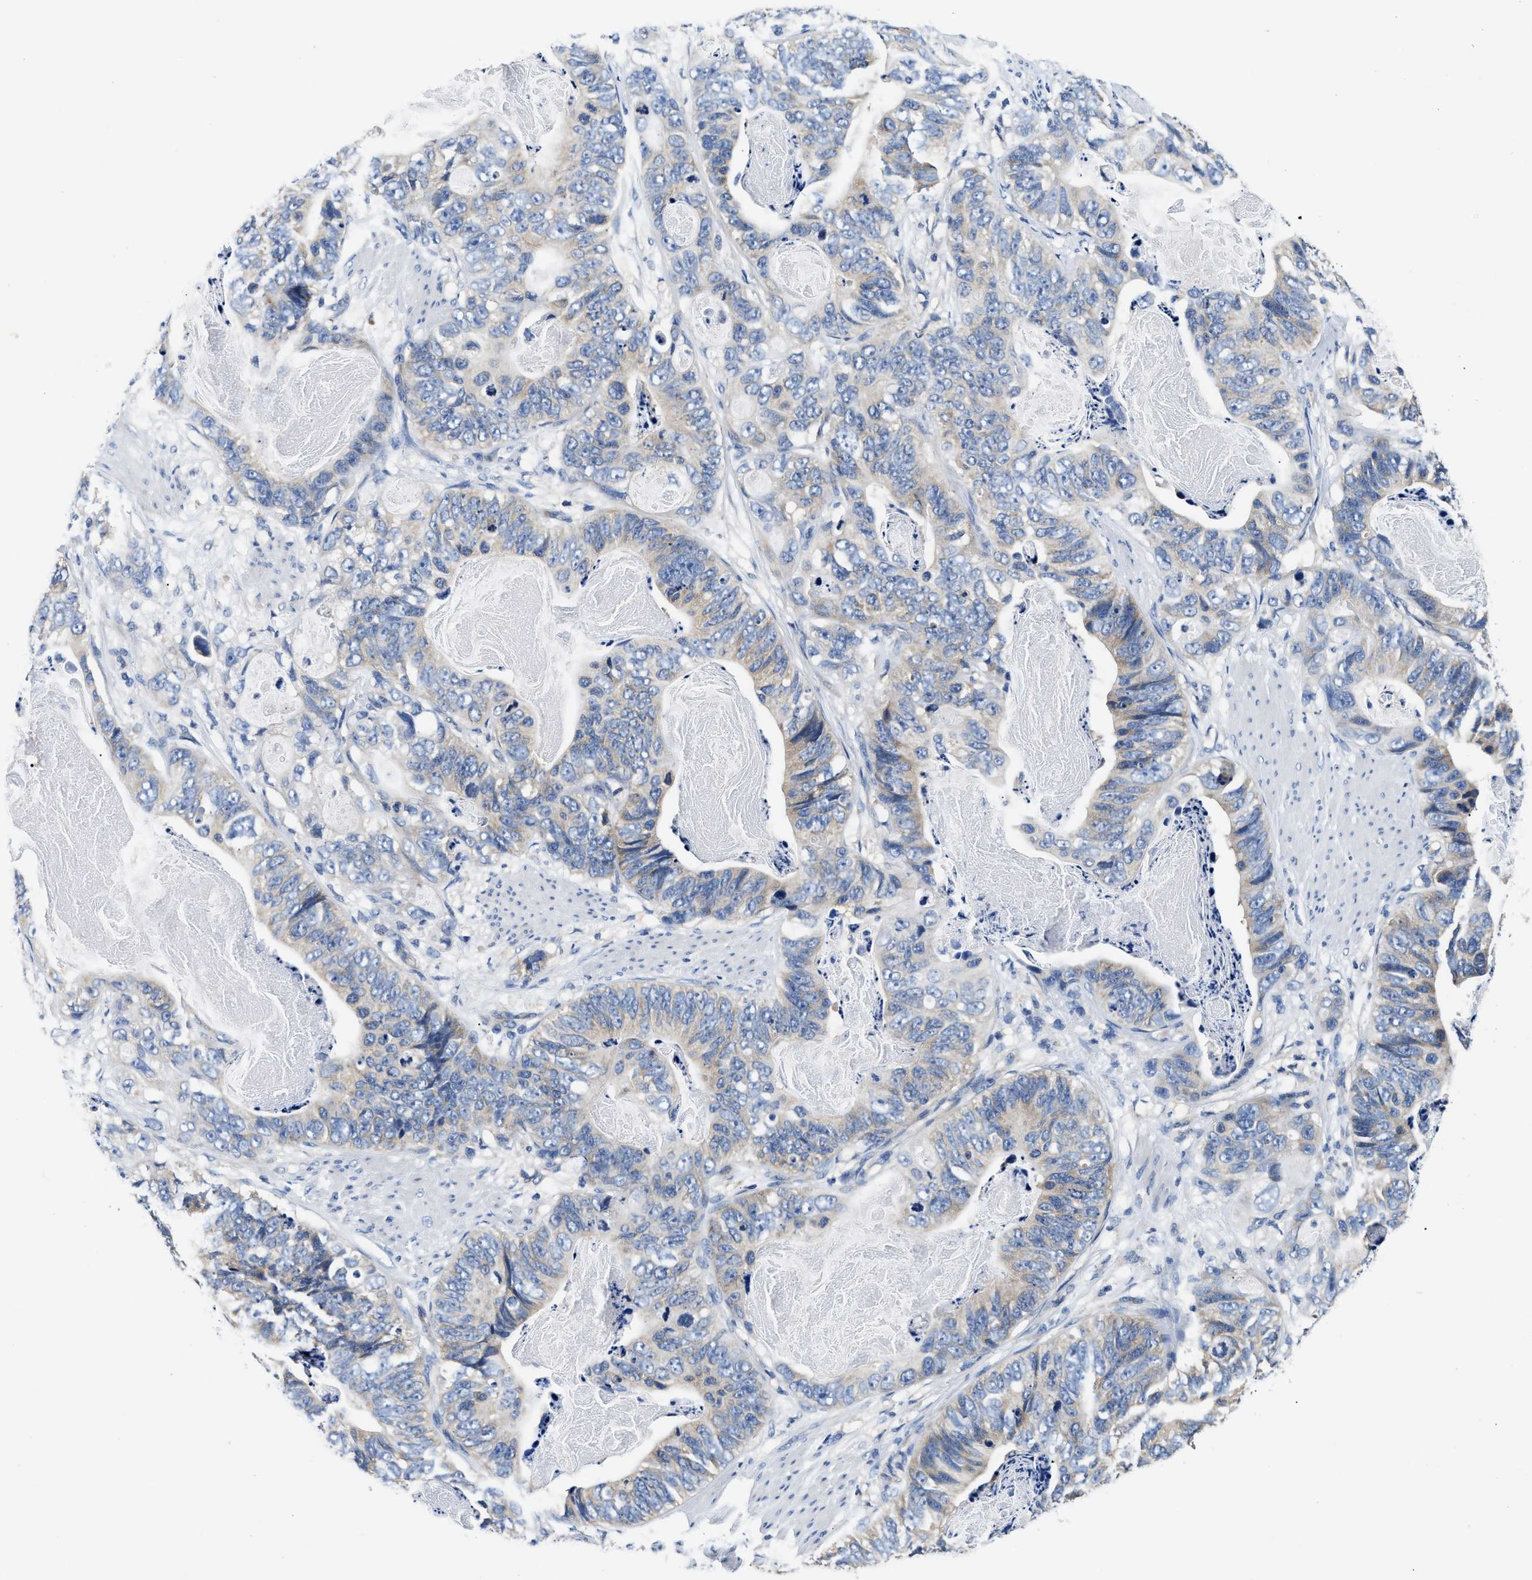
{"staining": {"intensity": "weak", "quantity": "<25%", "location": "cytoplasmic/membranous"}, "tissue": "stomach cancer", "cell_type": "Tumor cells", "image_type": "cancer", "snomed": [{"axis": "morphology", "description": "Adenocarcinoma, NOS"}, {"axis": "topography", "description": "Stomach"}], "caption": "This is an IHC image of adenocarcinoma (stomach). There is no staining in tumor cells.", "gene": "FAM185A", "patient": {"sex": "female", "age": 89}}